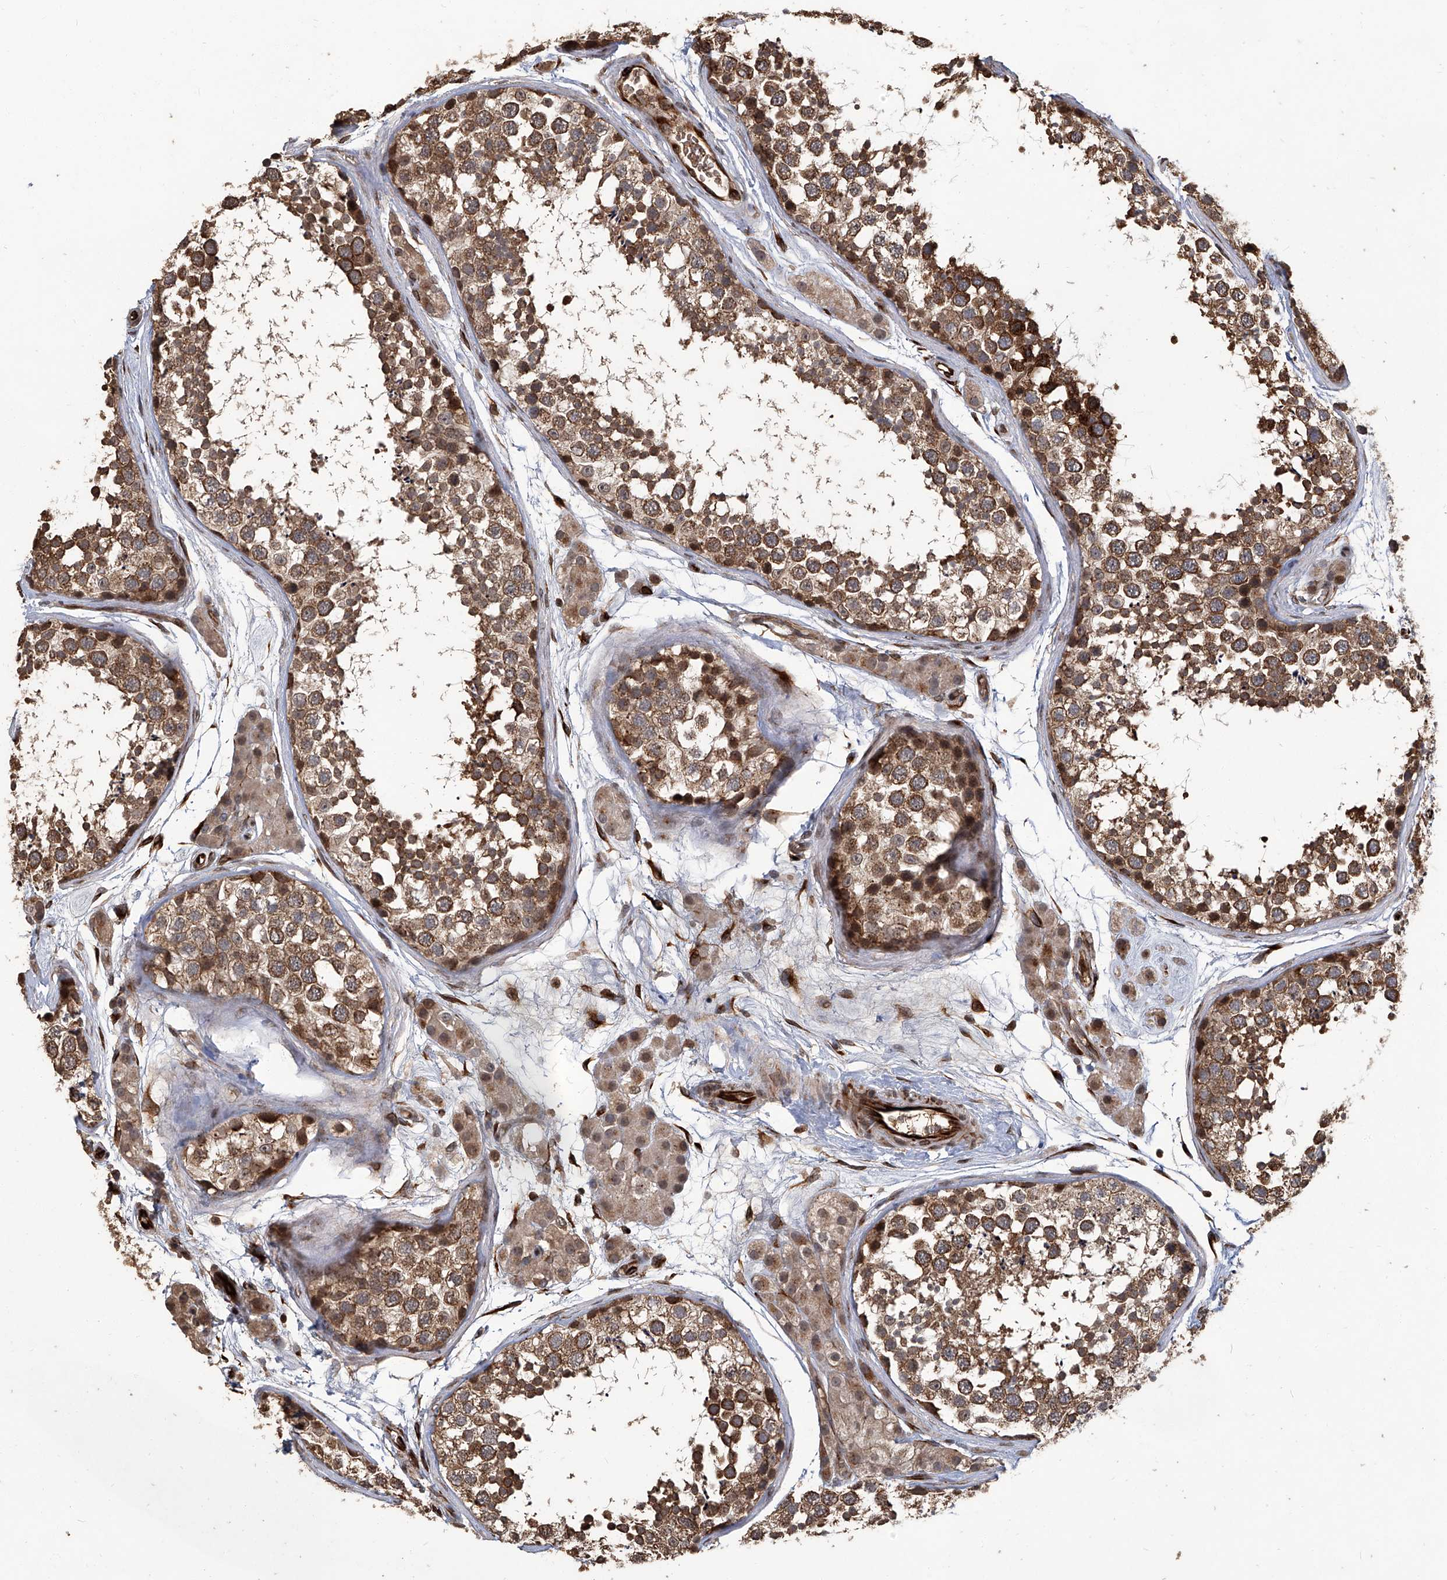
{"staining": {"intensity": "moderate", "quantity": ">75%", "location": "cytoplasmic/membranous"}, "tissue": "testis", "cell_type": "Cells in seminiferous ducts", "image_type": "normal", "snomed": [{"axis": "morphology", "description": "Normal tissue, NOS"}, {"axis": "topography", "description": "Testis"}], "caption": "Immunohistochemistry (IHC) photomicrograph of benign testis stained for a protein (brown), which demonstrates medium levels of moderate cytoplasmic/membranous positivity in approximately >75% of cells in seminiferous ducts.", "gene": "GPR132", "patient": {"sex": "male", "age": 56}}